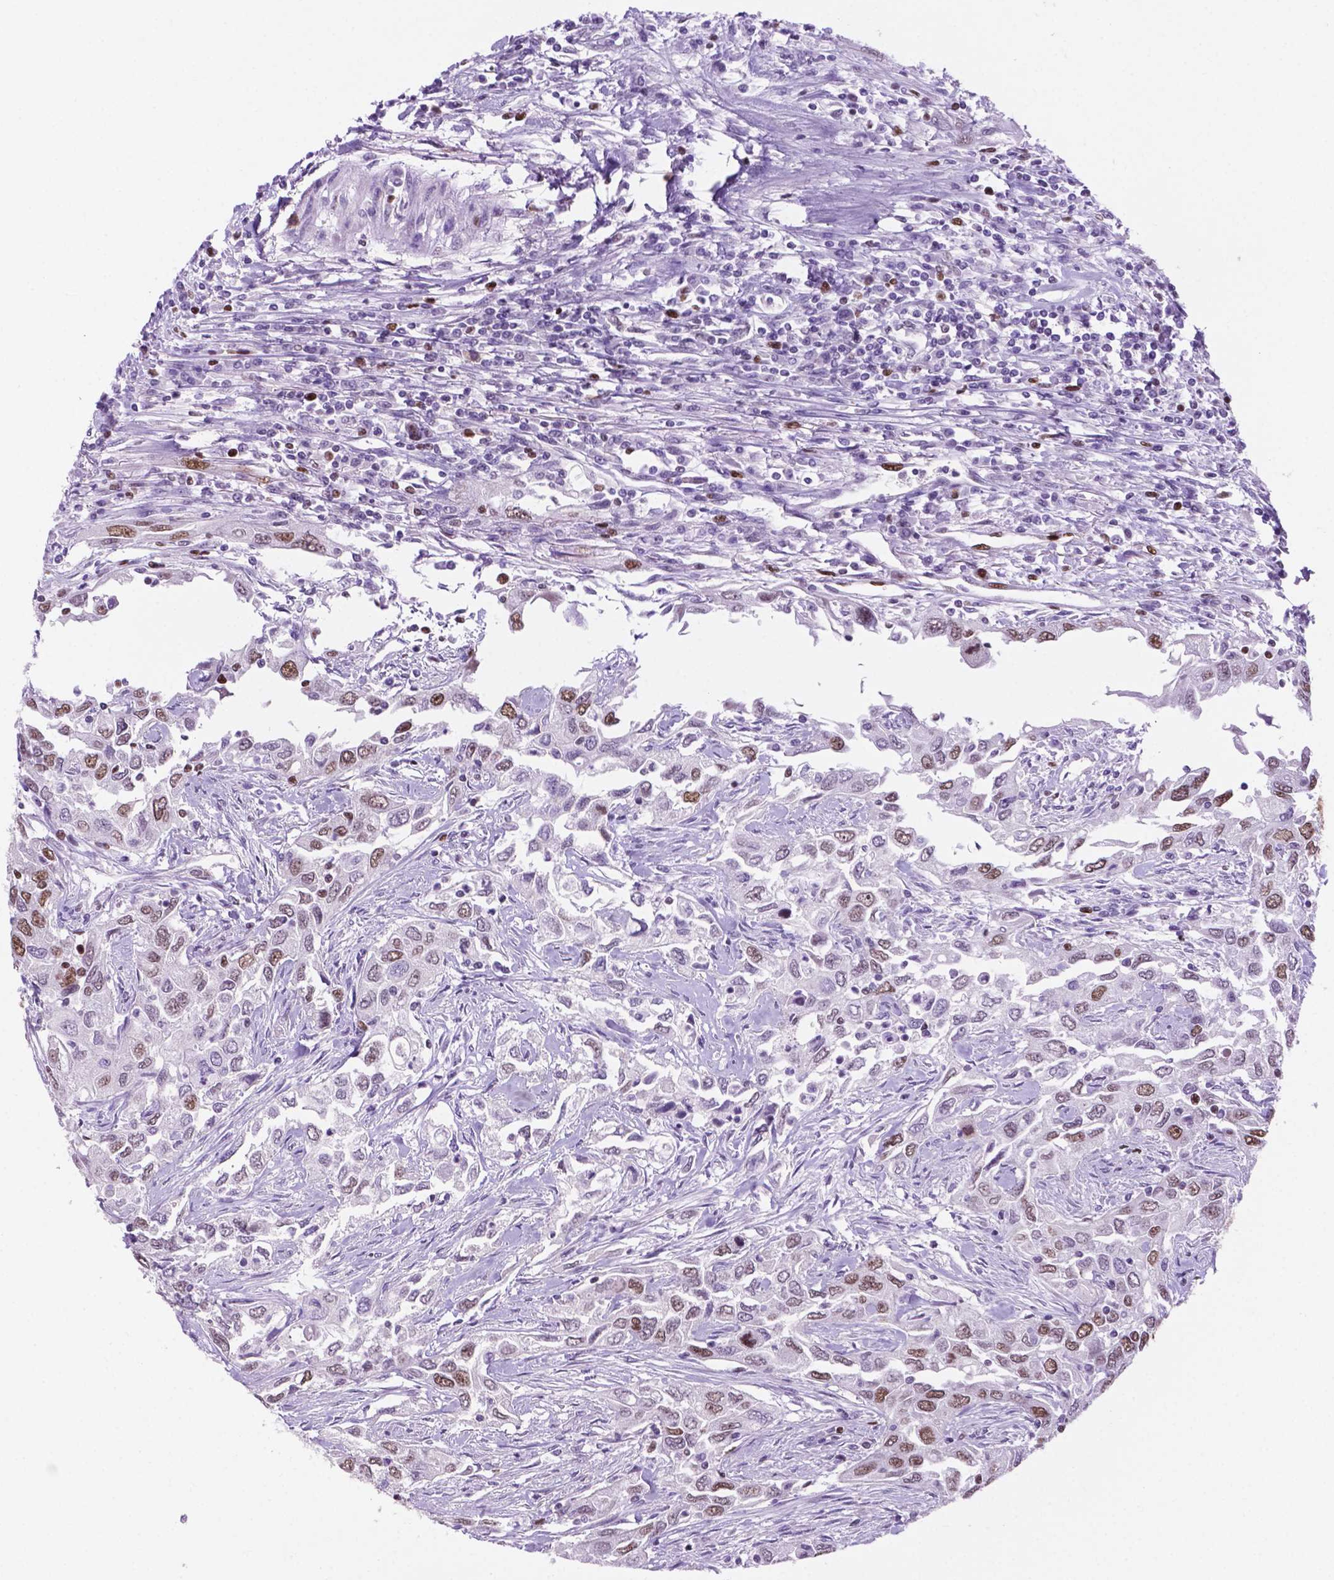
{"staining": {"intensity": "moderate", "quantity": ">75%", "location": "nuclear"}, "tissue": "urothelial cancer", "cell_type": "Tumor cells", "image_type": "cancer", "snomed": [{"axis": "morphology", "description": "Urothelial carcinoma, High grade"}, {"axis": "topography", "description": "Urinary bladder"}], "caption": "Urothelial cancer was stained to show a protein in brown. There is medium levels of moderate nuclear expression in approximately >75% of tumor cells.", "gene": "NCAPH2", "patient": {"sex": "male", "age": 76}}